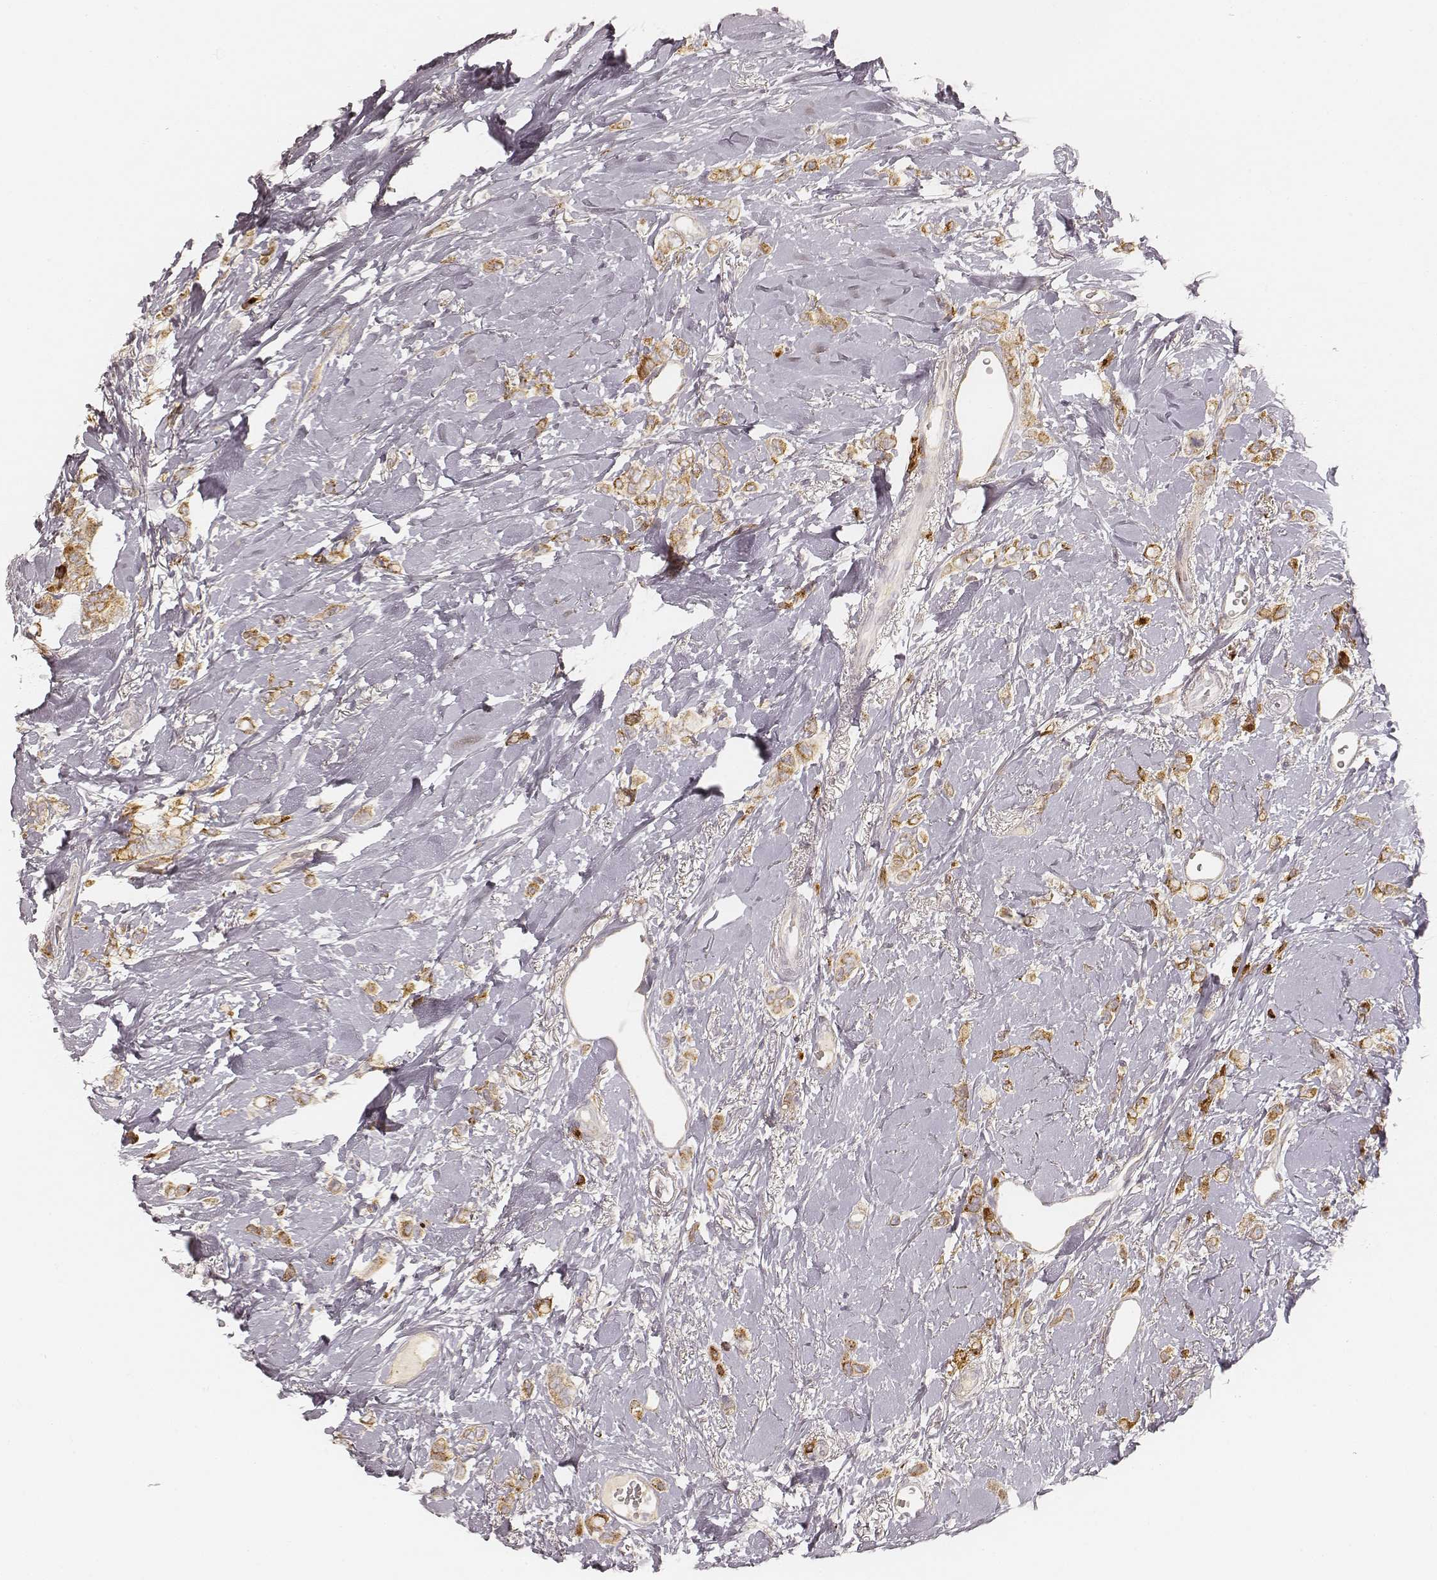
{"staining": {"intensity": "moderate", "quantity": ">75%", "location": "cytoplasmic/membranous"}, "tissue": "breast cancer", "cell_type": "Tumor cells", "image_type": "cancer", "snomed": [{"axis": "morphology", "description": "Lobular carcinoma"}, {"axis": "topography", "description": "Breast"}], "caption": "Approximately >75% of tumor cells in breast lobular carcinoma reveal moderate cytoplasmic/membranous protein staining as visualized by brown immunohistochemical staining.", "gene": "GORASP2", "patient": {"sex": "female", "age": 66}}